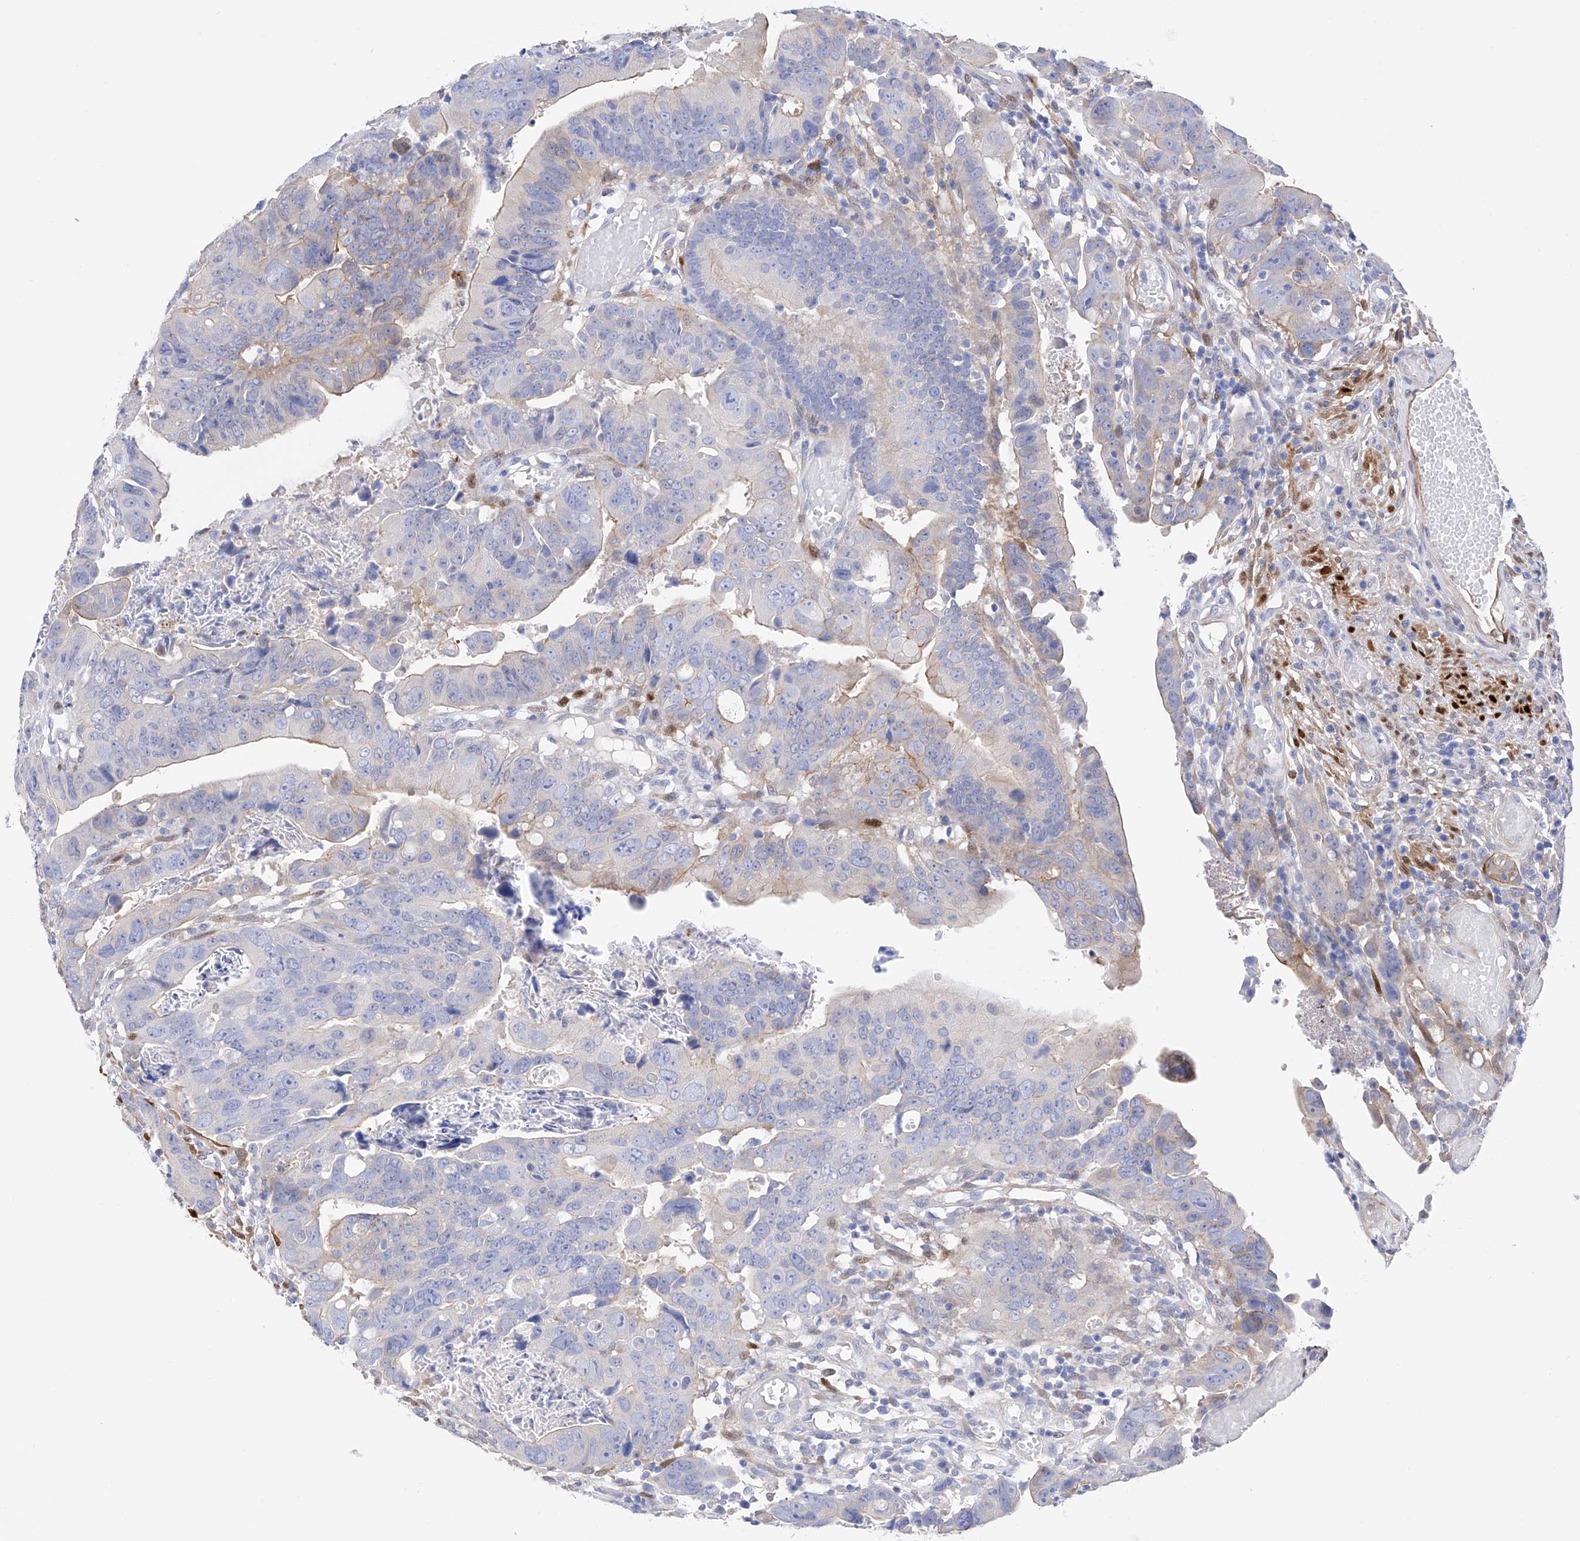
{"staining": {"intensity": "weak", "quantity": "<25%", "location": "cytoplasmic/membranous"}, "tissue": "colorectal cancer", "cell_type": "Tumor cells", "image_type": "cancer", "snomed": [{"axis": "morphology", "description": "Adenocarcinoma, NOS"}, {"axis": "topography", "description": "Rectum"}], "caption": "Immunohistochemistry (IHC) photomicrograph of neoplastic tissue: adenocarcinoma (colorectal) stained with DAB (3,3'-diaminobenzidine) shows no significant protein positivity in tumor cells. (Immunohistochemistry (IHC), brightfield microscopy, high magnification).", "gene": "TRPC7", "patient": {"sex": "female", "age": 65}}